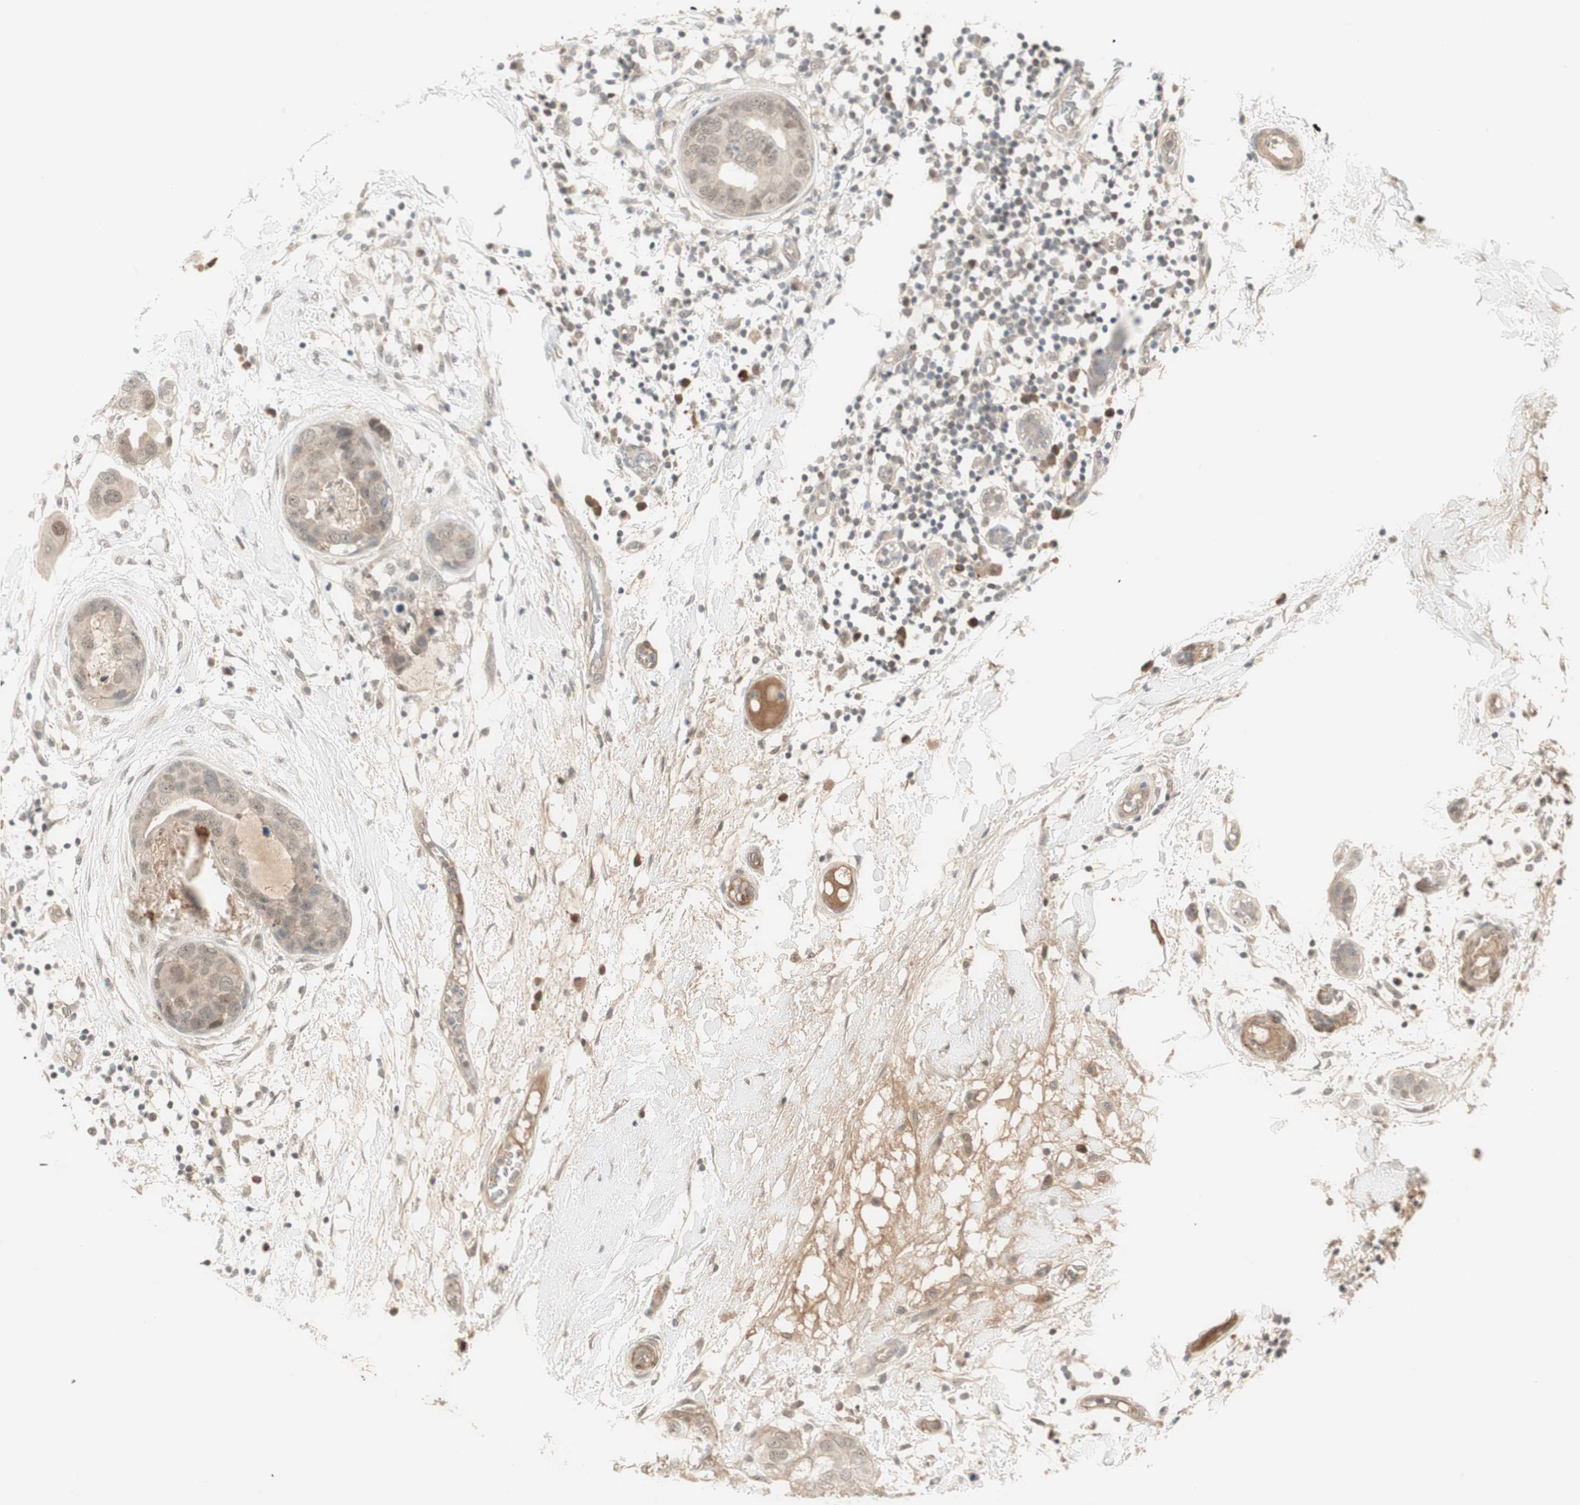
{"staining": {"intensity": "weak", "quantity": "25%-75%", "location": "cytoplasmic/membranous,nuclear"}, "tissue": "breast cancer", "cell_type": "Tumor cells", "image_type": "cancer", "snomed": [{"axis": "morphology", "description": "Duct carcinoma"}, {"axis": "topography", "description": "Breast"}], "caption": "The immunohistochemical stain highlights weak cytoplasmic/membranous and nuclear expression in tumor cells of breast cancer tissue.", "gene": "RNGTT", "patient": {"sex": "female", "age": 40}}